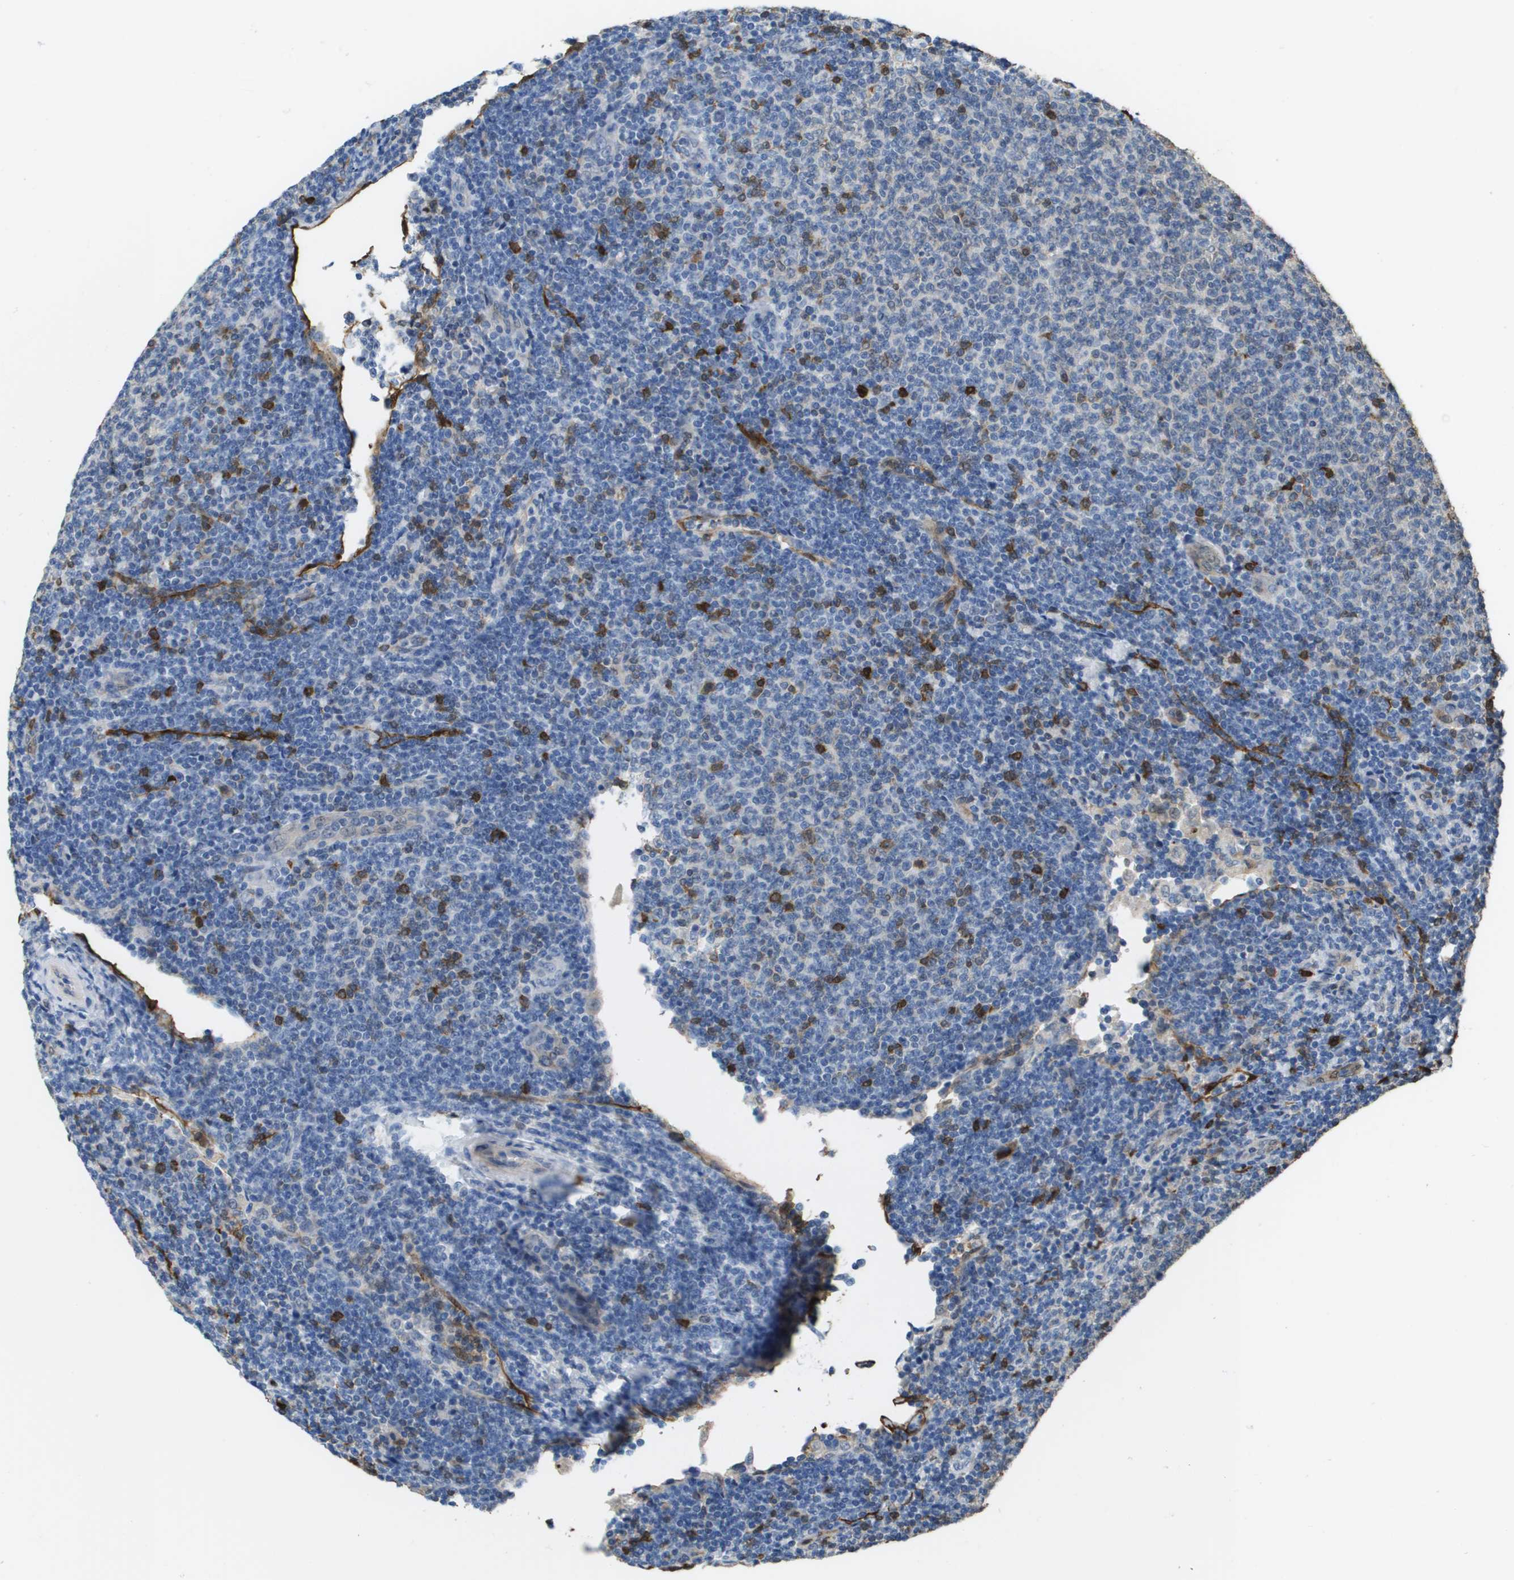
{"staining": {"intensity": "moderate", "quantity": "<25%", "location": "cytoplasmic/membranous"}, "tissue": "lymphoma", "cell_type": "Tumor cells", "image_type": "cancer", "snomed": [{"axis": "morphology", "description": "Malignant lymphoma, non-Hodgkin's type, Low grade"}, {"axis": "topography", "description": "Lymph node"}], "caption": "Immunohistochemistry (IHC) micrograph of neoplastic tissue: low-grade malignant lymphoma, non-Hodgkin's type stained using immunohistochemistry exhibits low levels of moderate protein expression localized specifically in the cytoplasmic/membranous of tumor cells, appearing as a cytoplasmic/membranous brown color.", "gene": "FABP5", "patient": {"sex": "male", "age": 66}}